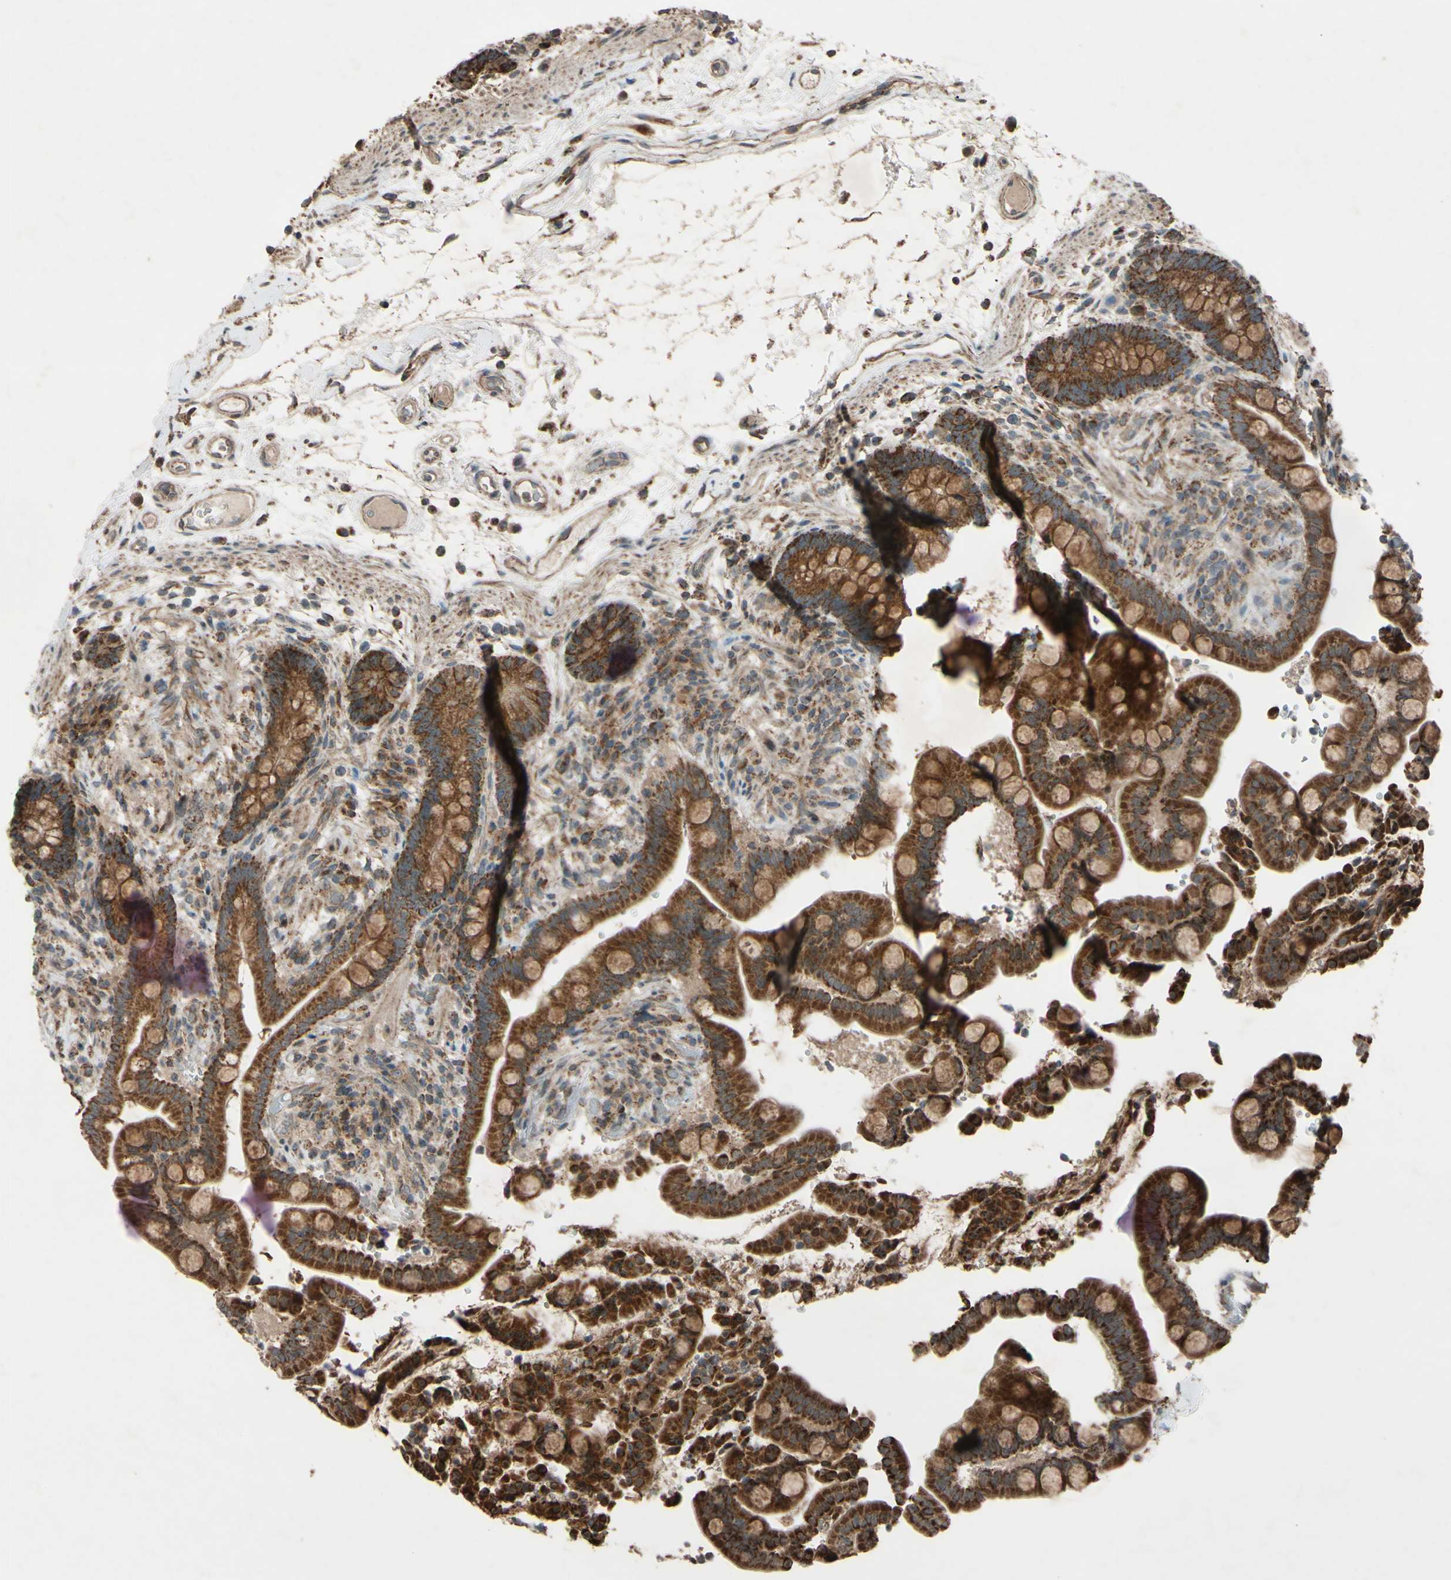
{"staining": {"intensity": "moderate", "quantity": ">75%", "location": "cytoplasmic/membranous"}, "tissue": "colon", "cell_type": "Endothelial cells", "image_type": "normal", "snomed": [{"axis": "morphology", "description": "Normal tissue, NOS"}, {"axis": "topography", "description": "Colon"}], "caption": "The photomicrograph displays a brown stain indicating the presence of a protein in the cytoplasmic/membranous of endothelial cells in colon. The protein is stained brown, and the nuclei are stained in blue (DAB (3,3'-diaminobenzidine) IHC with brightfield microscopy, high magnification).", "gene": "ACOT8", "patient": {"sex": "male", "age": 73}}